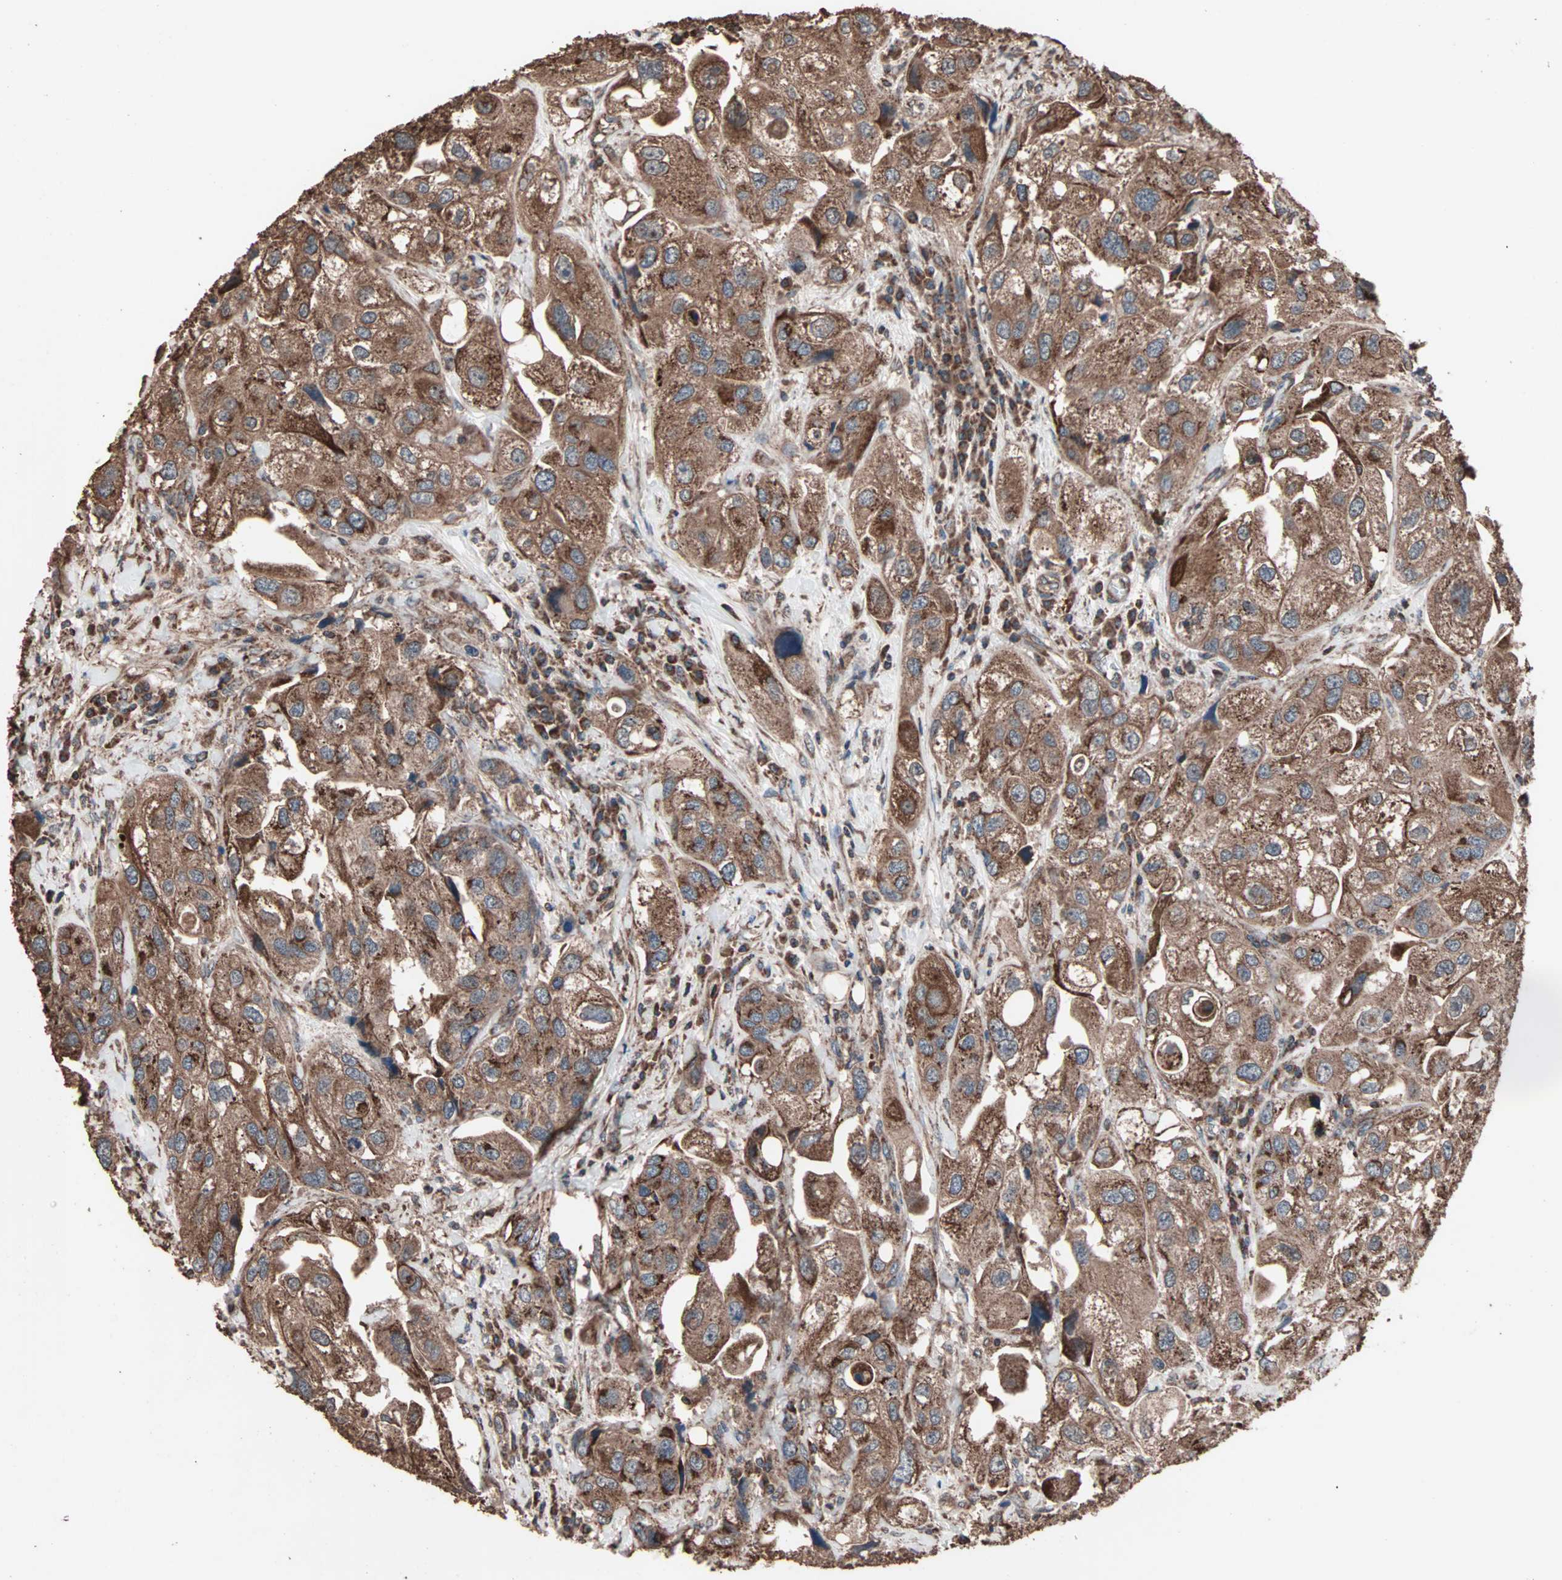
{"staining": {"intensity": "strong", "quantity": ">75%", "location": "cytoplasmic/membranous"}, "tissue": "urothelial cancer", "cell_type": "Tumor cells", "image_type": "cancer", "snomed": [{"axis": "morphology", "description": "Urothelial carcinoma, High grade"}, {"axis": "topography", "description": "Urinary bladder"}], "caption": "Strong cytoplasmic/membranous positivity is present in approximately >75% of tumor cells in high-grade urothelial carcinoma. (DAB IHC, brown staining for protein, blue staining for nuclei).", "gene": "MRPL2", "patient": {"sex": "female", "age": 64}}